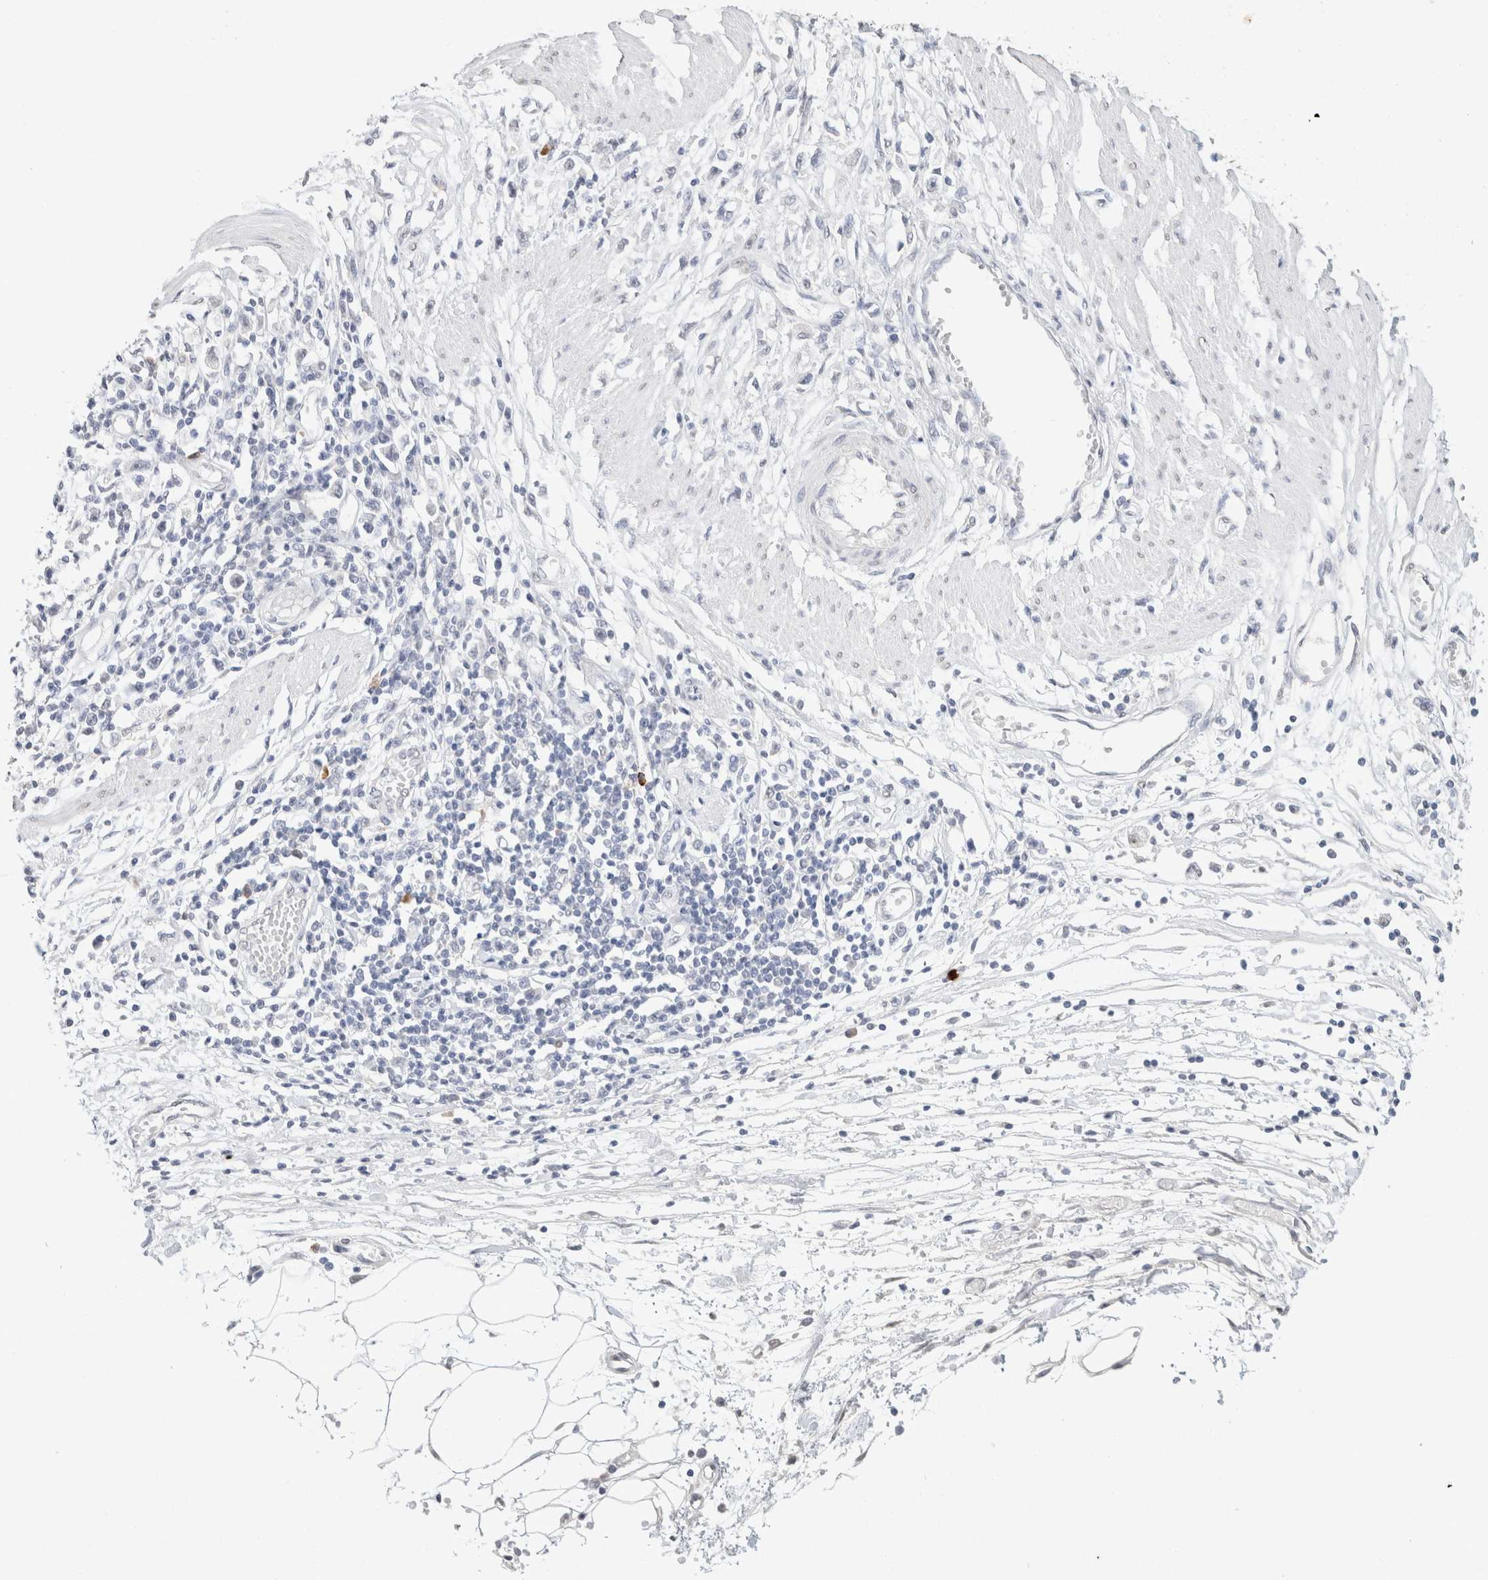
{"staining": {"intensity": "negative", "quantity": "none", "location": "none"}, "tissue": "stomach cancer", "cell_type": "Tumor cells", "image_type": "cancer", "snomed": [{"axis": "morphology", "description": "Adenocarcinoma, NOS"}, {"axis": "topography", "description": "Stomach"}], "caption": "There is no significant positivity in tumor cells of stomach adenocarcinoma.", "gene": "CD80", "patient": {"sex": "female", "age": 59}}